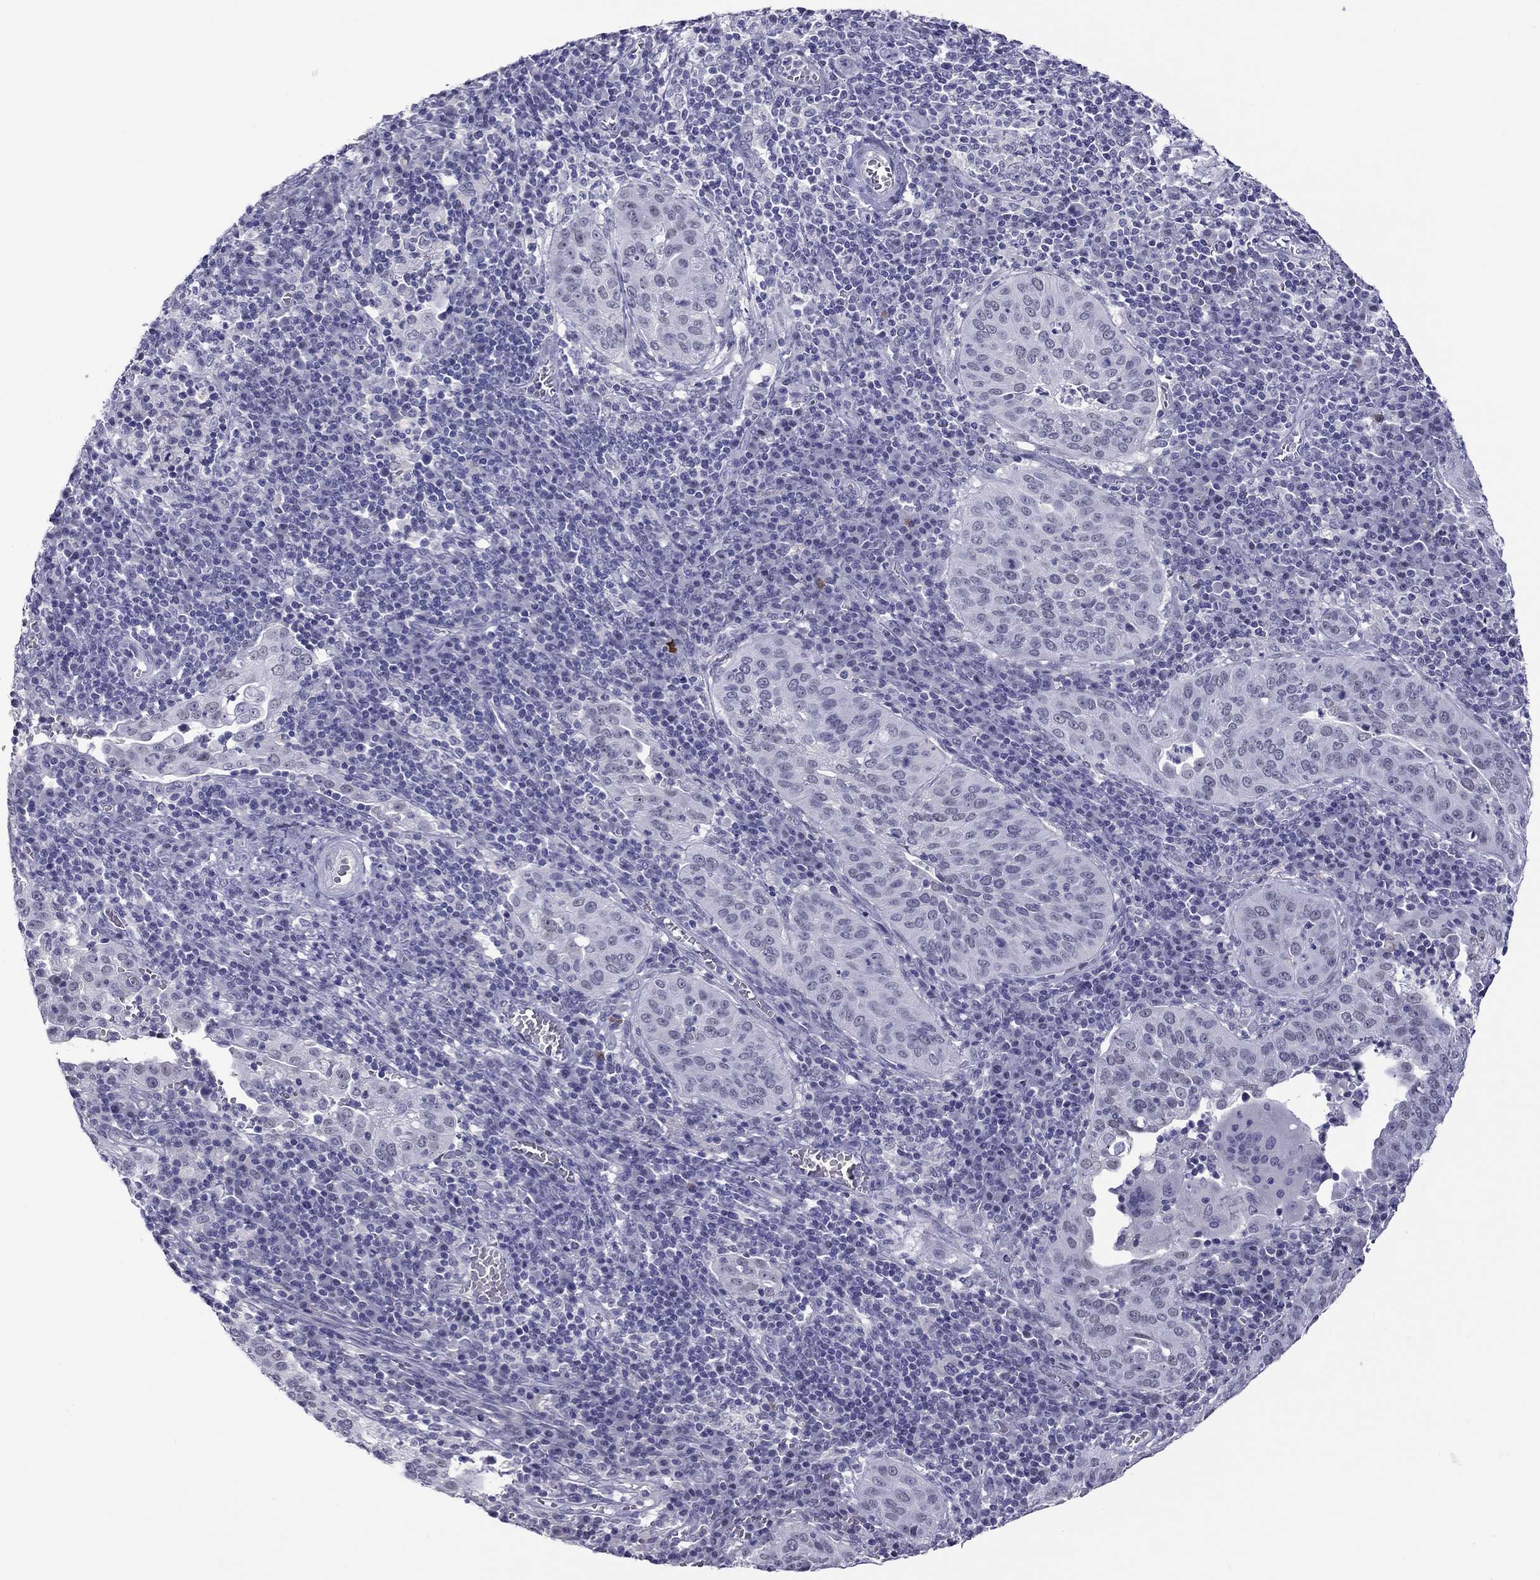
{"staining": {"intensity": "negative", "quantity": "none", "location": "none"}, "tissue": "cervical cancer", "cell_type": "Tumor cells", "image_type": "cancer", "snomed": [{"axis": "morphology", "description": "Squamous cell carcinoma, NOS"}, {"axis": "topography", "description": "Cervix"}], "caption": "A high-resolution photomicrograph shows IHC staining of cervical cancer (squamous cell carcinoma), which demonstrates no significant expression in tumor cells.", "gene": "CHRNB3", "patient": {"sex": "female", "age": 39}}